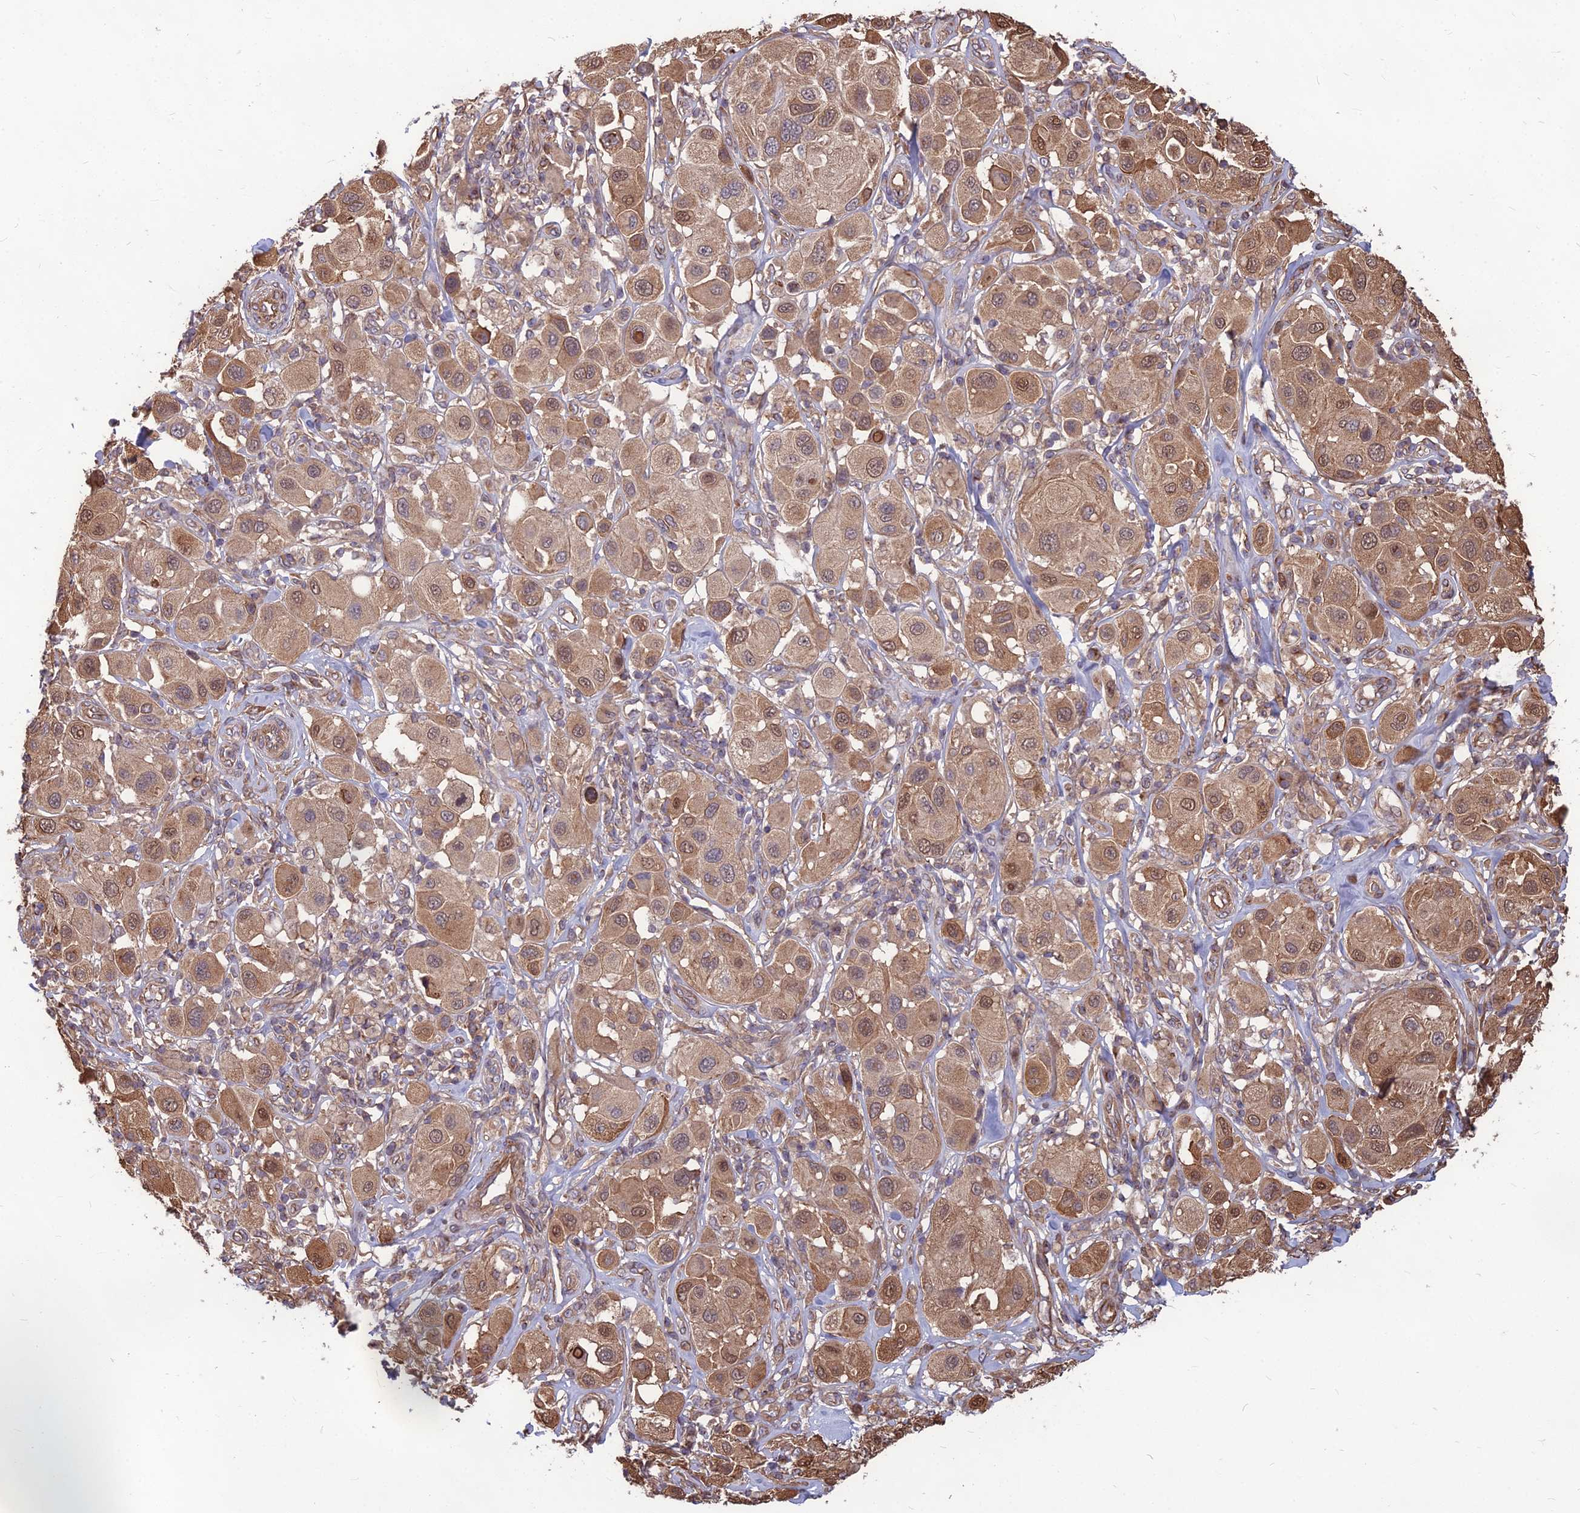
{"staining": {"intensity": "moderate", "quantity": ">75%", "location": "cytoplasmic/membranous,nuclear"}, "tissue": "melanoma", "cell_type": "Tumor cells", "image_type": "cancer", "snomed": [{"axis": "morphology", "description": "Malignant melanoma, Metastatic site"}, {"axis": "topography", "description": "Skin"}], "caption": "High-magnification brightfield microscopy of malignant melanoma (metastatic site) stained with DAB (3,3'-diaminobenzidine) (brown) and counterstained with hematoxylin (blue). tumor cells exhibit moderate cytoplasmic/membranous and nuclear positivity is appreciated in approximately>75% of cells.", "gene": "LSM6", "patient": {"sex": "male", "age": 41}}